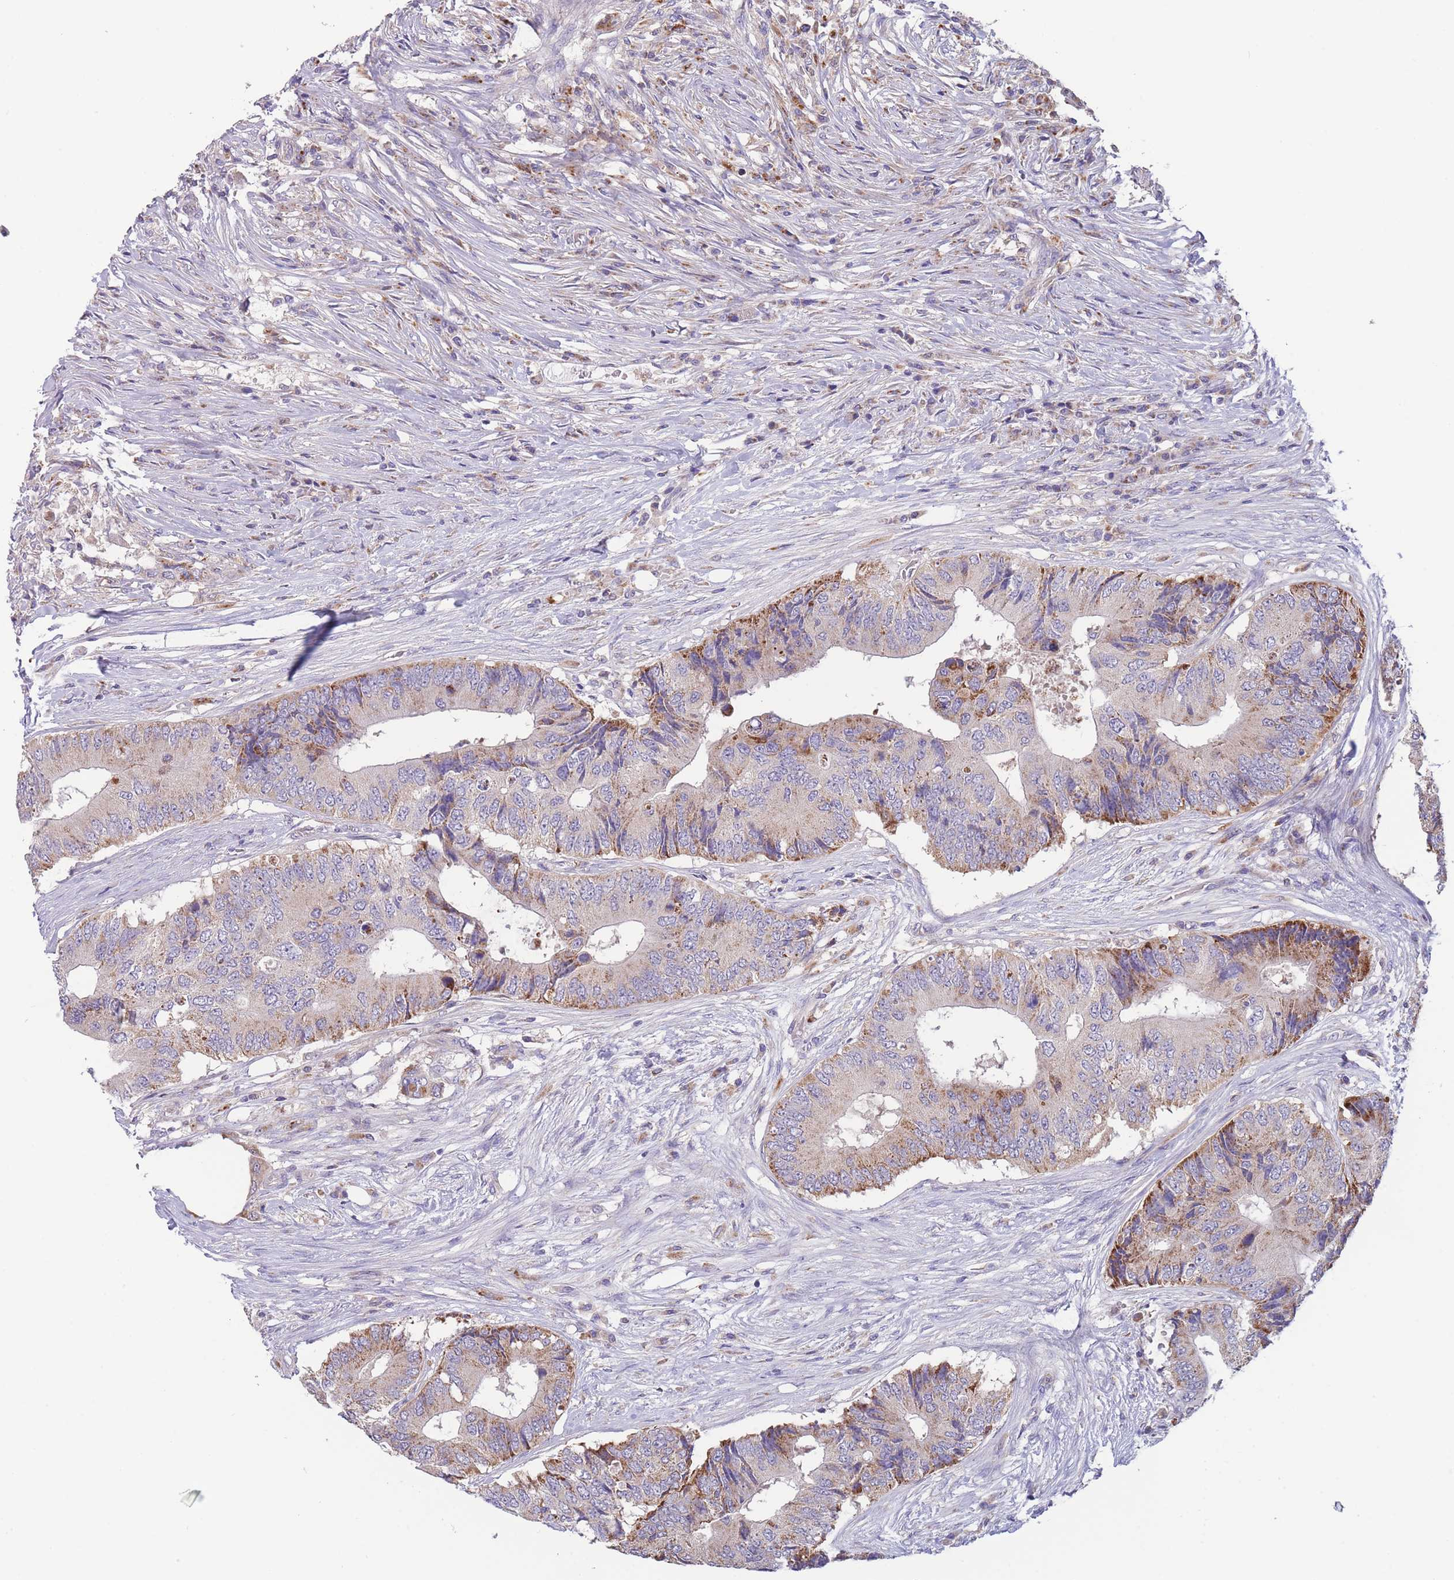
{"staining": {"intensity": "moderate", "quantity": "25%-75%", "location": "cytoplasmic/membranous"}, "tissue": "colorectal cancer", "cell_type": "Tumor cells", "image_type": "cancer", "snomed": [{"axis": "morphology", "description": "Adenocarcinoma, NOS"}, {"axis": "topography", "description": "Colon"}], "caption": "Immunohistochemistry (IHC) staining of colorectal cancer (adenocarcinoma), which shows medium levels of moderate cytoplasmic/membranous positivity in approximately 25%-75% of tumor cells indicating moderate cytoplasmic/membranous protein expression. The staining was performed using DAB (brown) for protein detection and nuclei were counterstained in hematoxylin (blue).", "gene": "SLC25A42", "patient": {"sex": "male", "age": 71}}